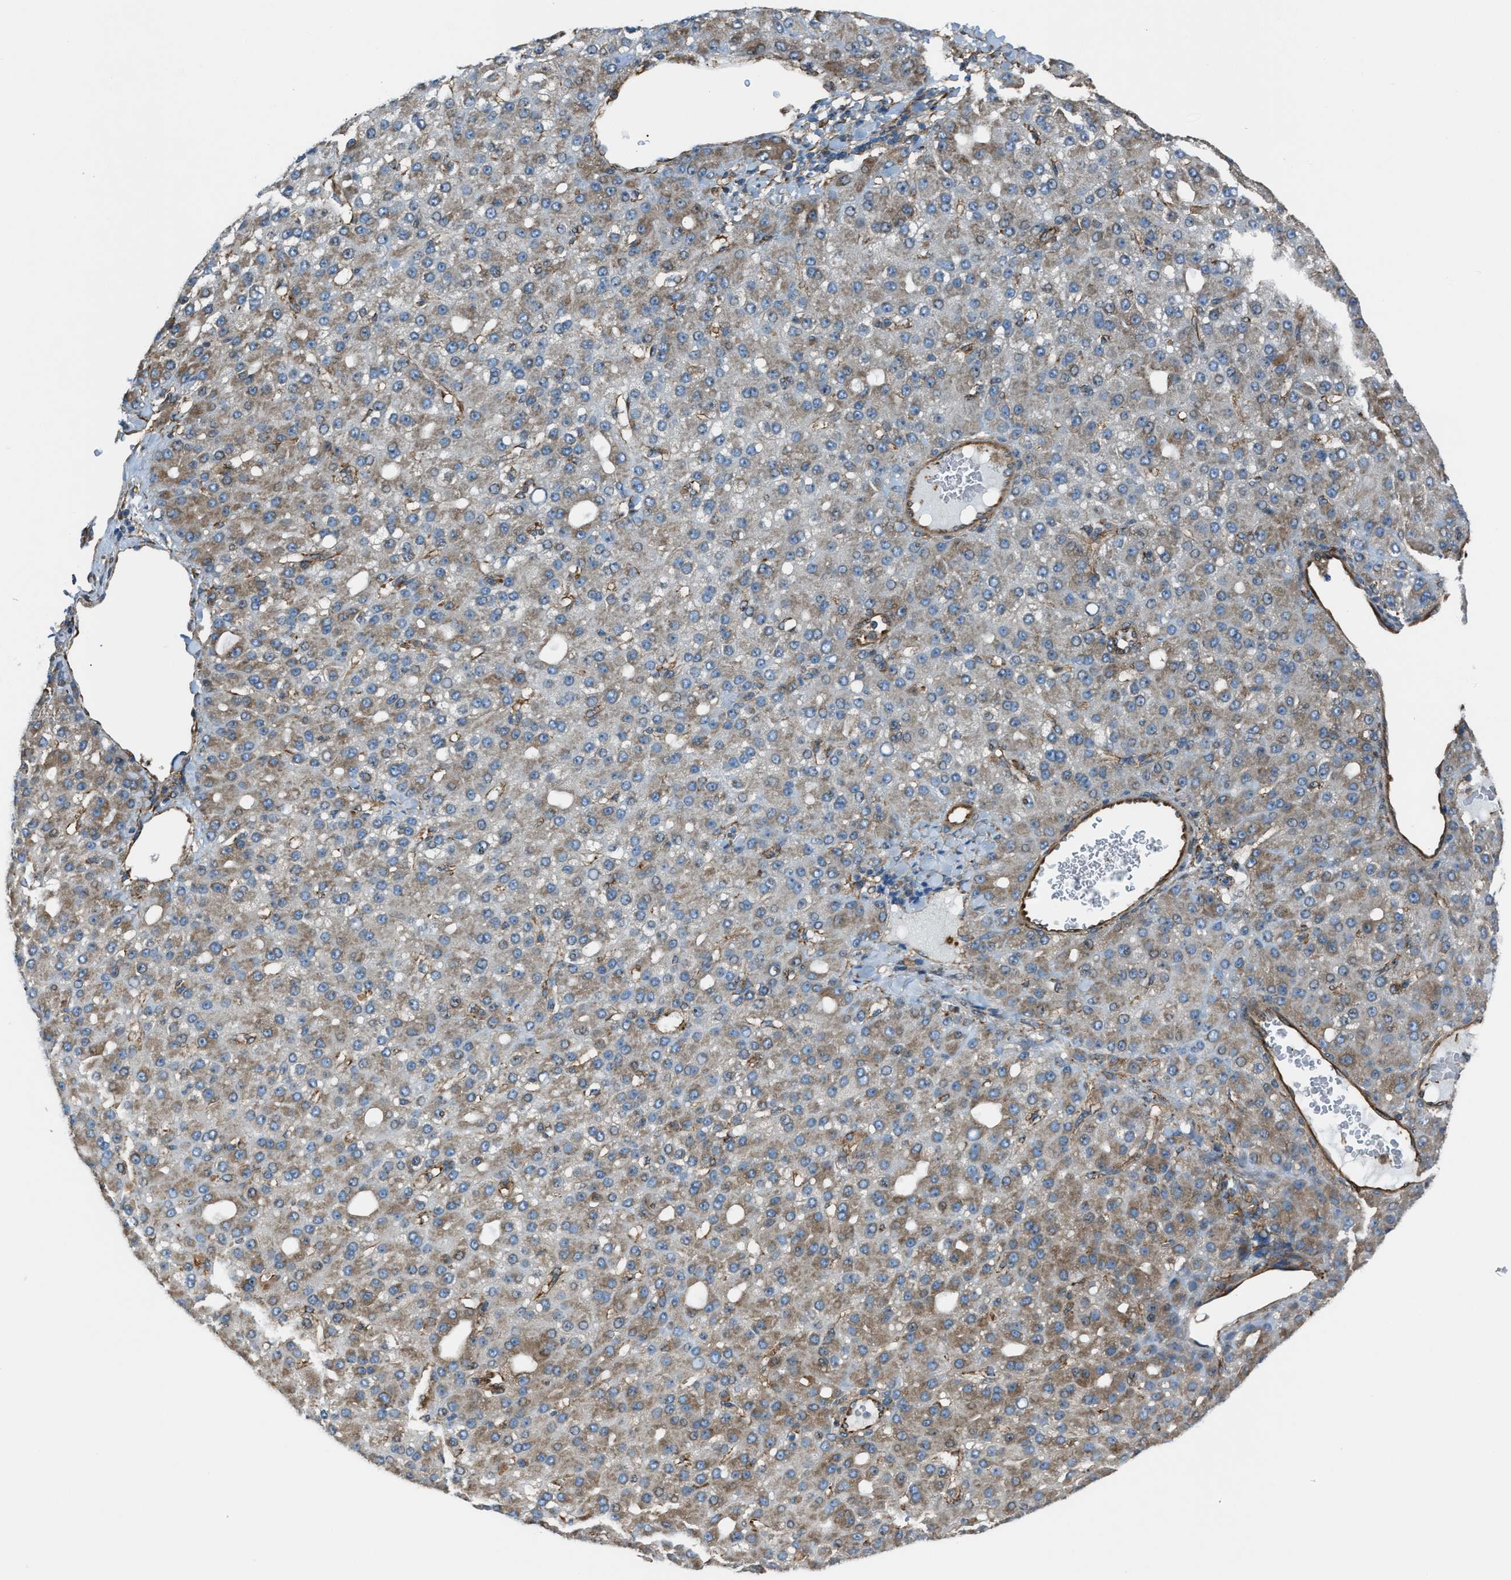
{"staining": {"intensity": "moderate", "quantity": "25%-75%", "location": "cytoplasmic/membranous"}, "tissue": "liver cancer", "cell_type": "Tumor cells", "image_type": "cancer", "snomed": [{"axis": "morphology", "description": "Carcinoma, Hepatocellular, NOS"}, {"axis": "topography", "description": "Liver"}], "caption": "Brown immunohistochemical staining in liver hepatocellular carcinoma demonstrates moderate cytoplasmic/membranous positivity in about 25%-75% of tumor cells.", "gene": "TRPC1", "patient": {"sex": "male", "age": 67}}